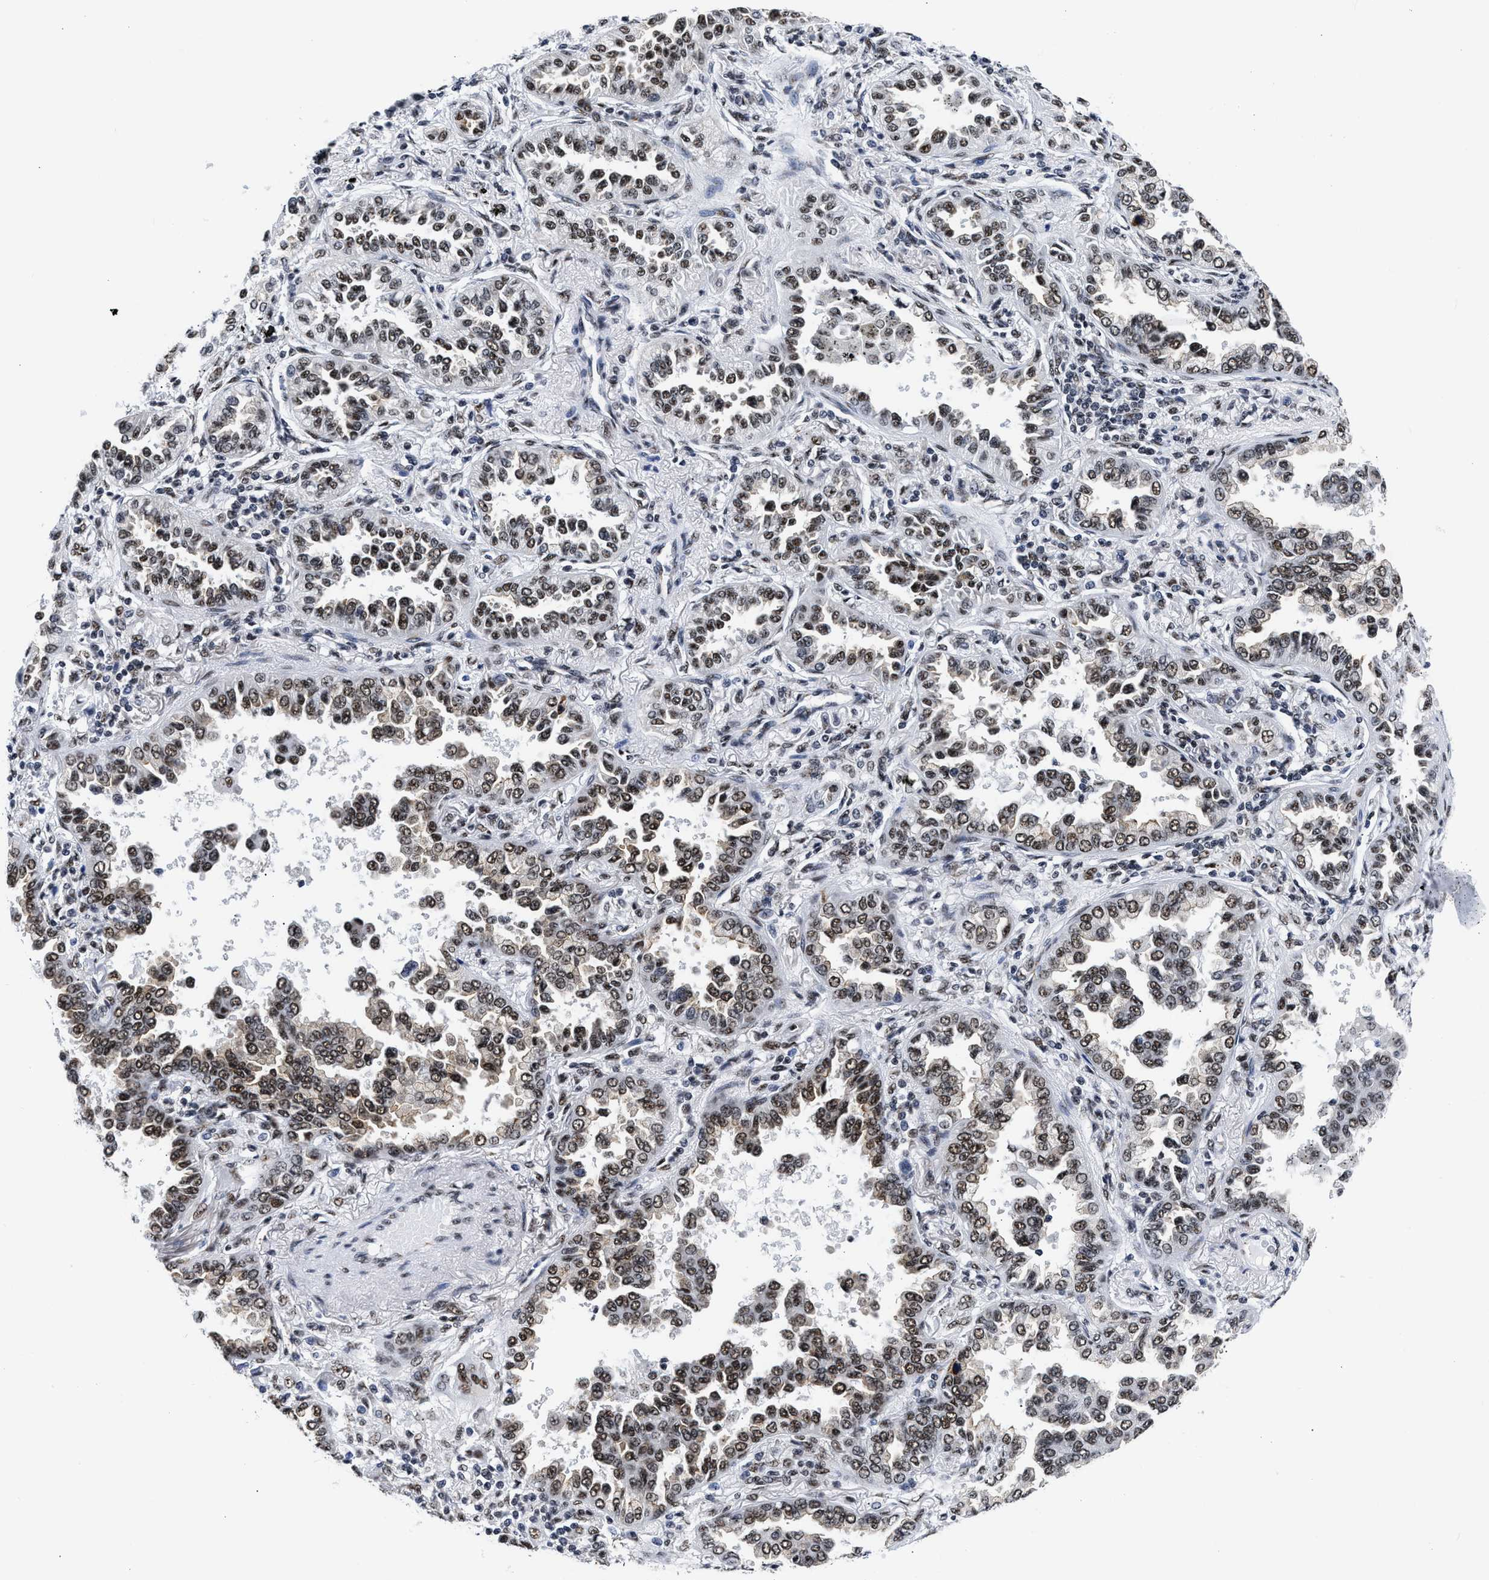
{"staining": {"intensity": "moderate", "quantity": ">75%", "location": "nuclear"}, "tissue": "lung cancer", "cell_type": "Tumor cells", "image_type": "cancer", "snomed": [{"axis": "morphology", "description": "Normal tissue, NOS"}, {"axis": "morphology", "description": "Adenocarcinoma, NOS"}, {"axis": "topography", "description": "Lung"}], "caption": "Immunohistochemical staining of human adenocarcinoma (lung) shows medium levels of moderate nuclear staining in approximately >75% of tumor cells. The protein of interest is stained brown, and the nuclei are stained in blue (DAB IHC with brightfield microscopy, high magnification).", "gene": "RBM8A", "patient": {"sex": "male", "age": 59}}